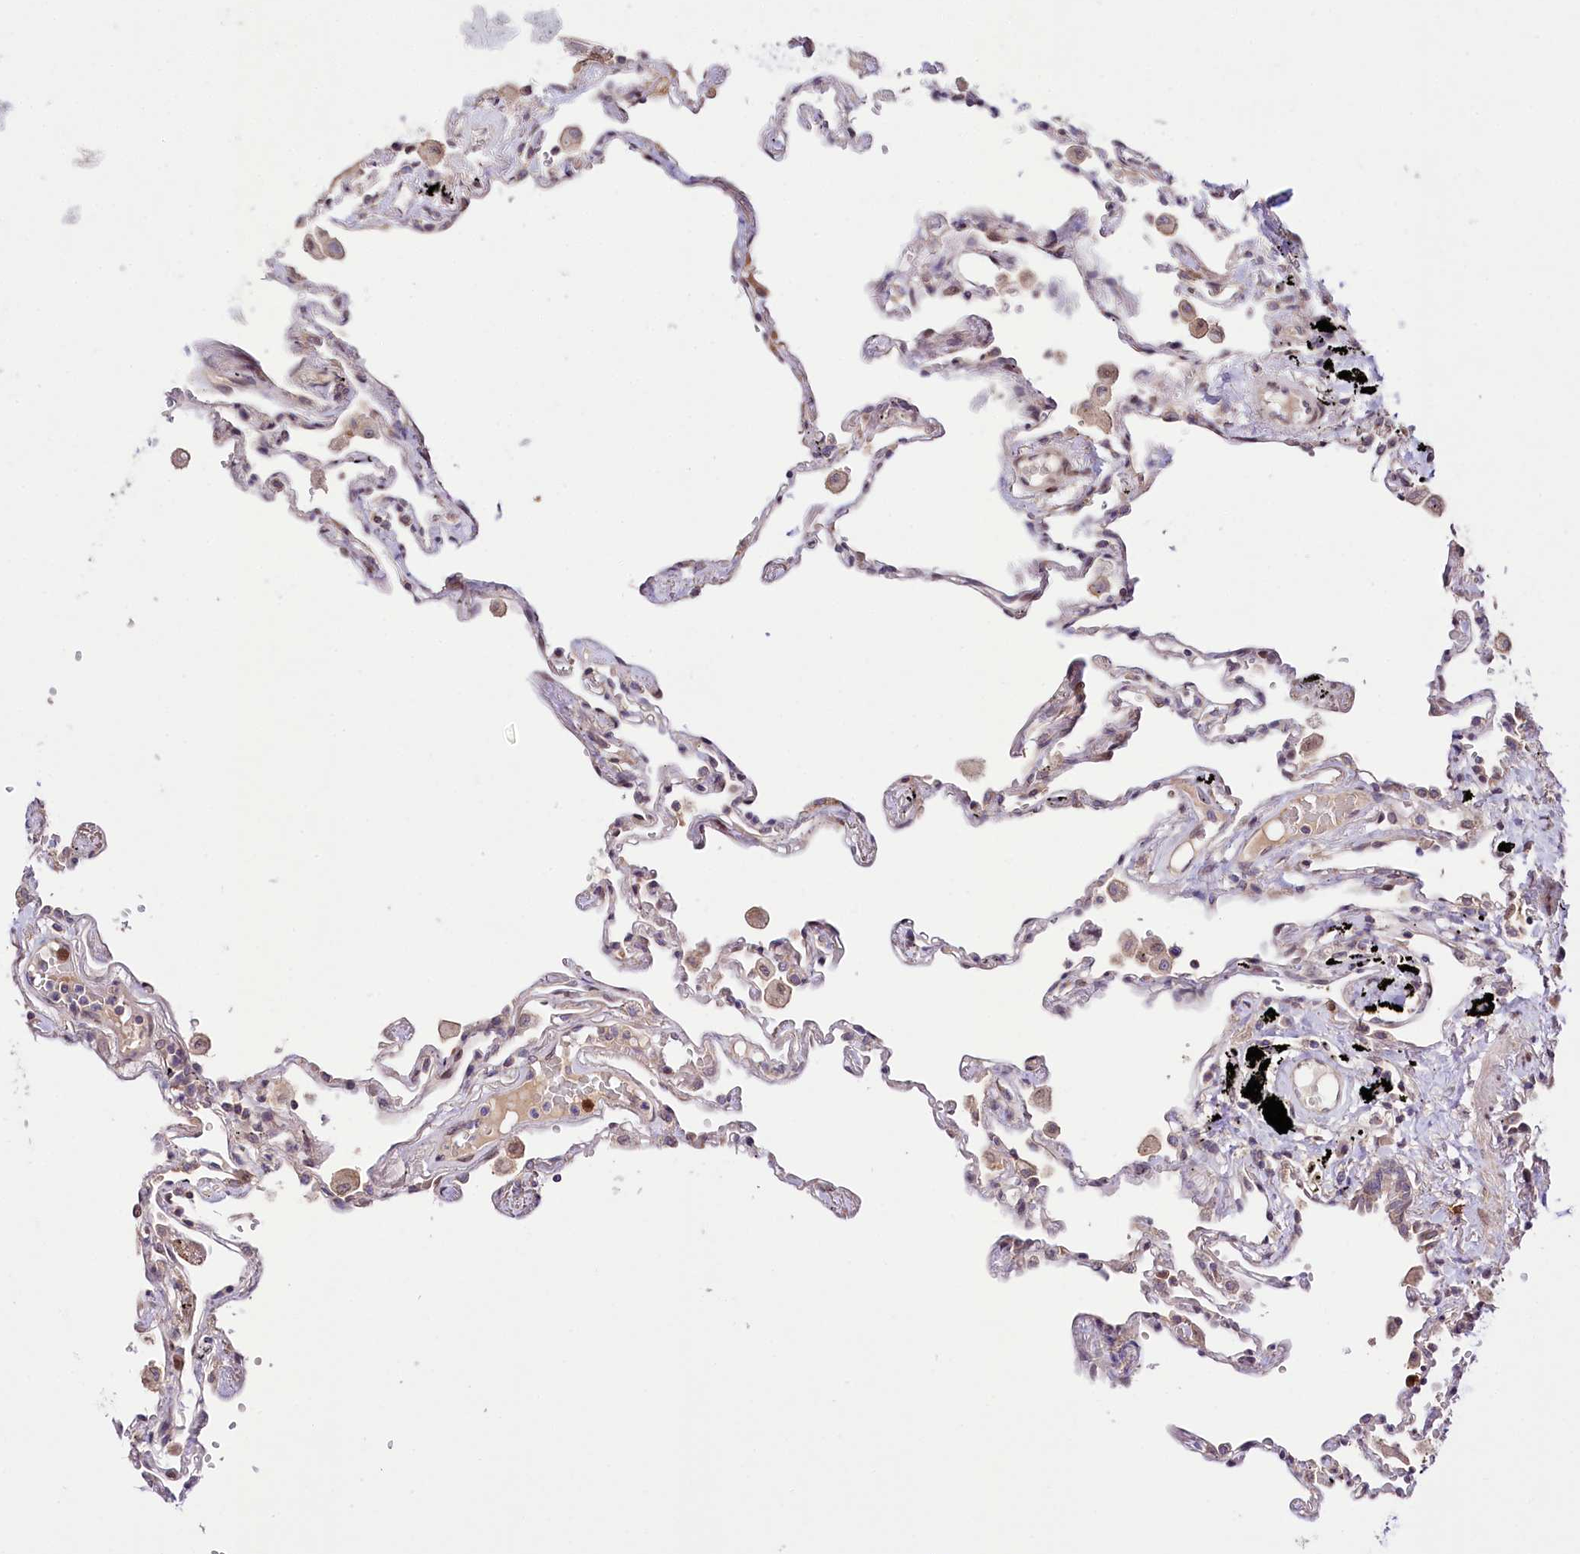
{"staining": {"intensity": "weak", "quantity": "<25%", "location": "nuclear"}, "tissue": "lung", "cell_type": "Alveolar cells", "image_type": "normal", "snomed": [{"axis": "morphology", "description": "Normal tissue, NOS"}, {"axis": "topography", "description": "Lung"}], "caption": "An immunohistochemistry histopathology image of benign lung is shown. There is no staining in alveolar cells of lung. The staining was performed using DAB to visualize the protein expression in brown, while the nuclei were stained in blue with hematoxylin (Magnification: 20x).", "gene": "ZNF226", "patient": {"sex": "female", "age": 67}}